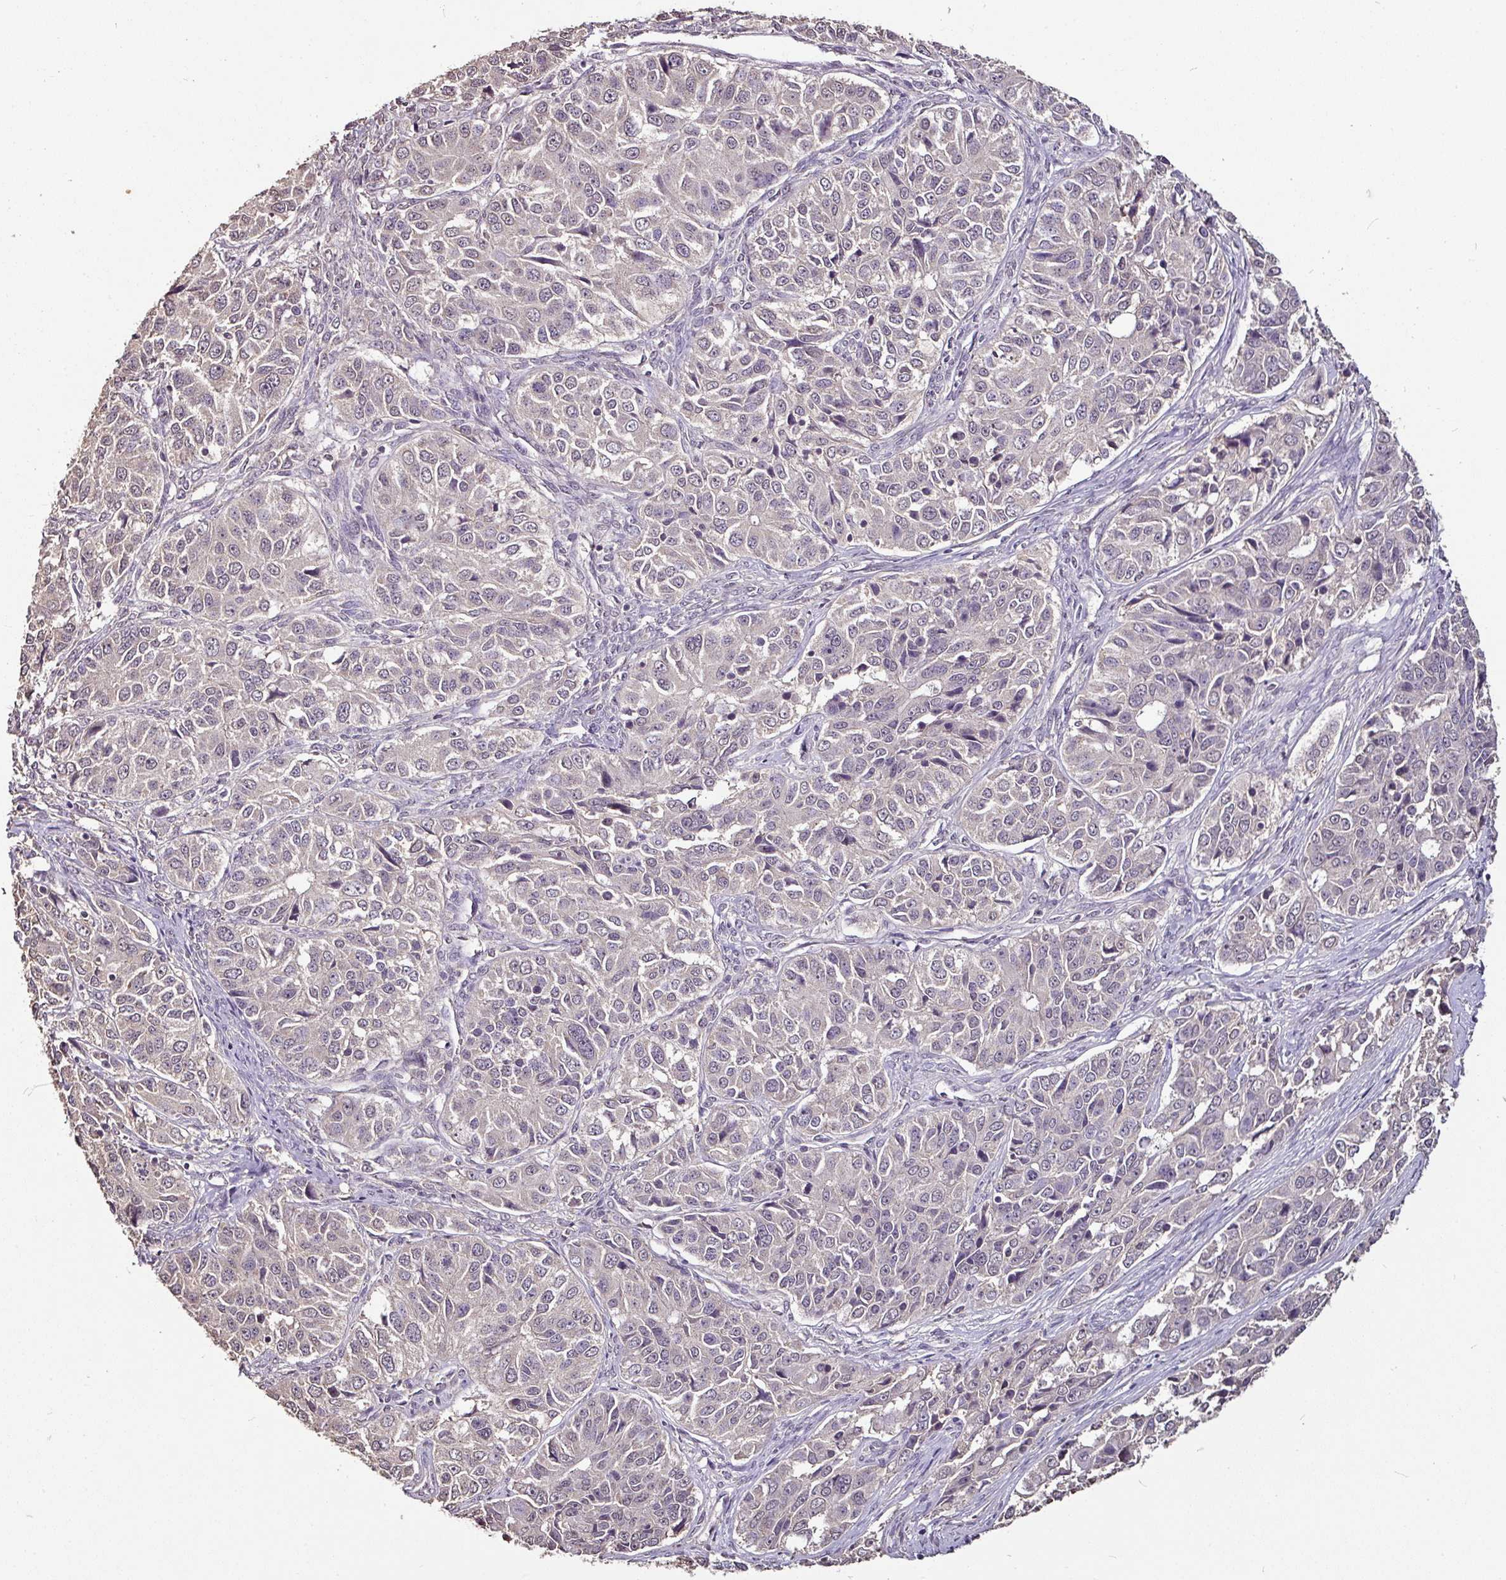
{"staining": {"intensity": "negative", "quantity": "none", "location": "none"}, "tissue": "ovarian cancer", "cell_type": "Tumor cells", "image_type": "cancer", "snomed": [{"axis": "morphology", "description": "Carcinoma, endometroid"}, {"axis": "topography", "description": "Ovary"}], "caption": "IHC of ovarian endometroid carcinoma shows no staining in tumor cells.", "gene": "RPL38", "patient": {"sex": "female", "age": 51}}